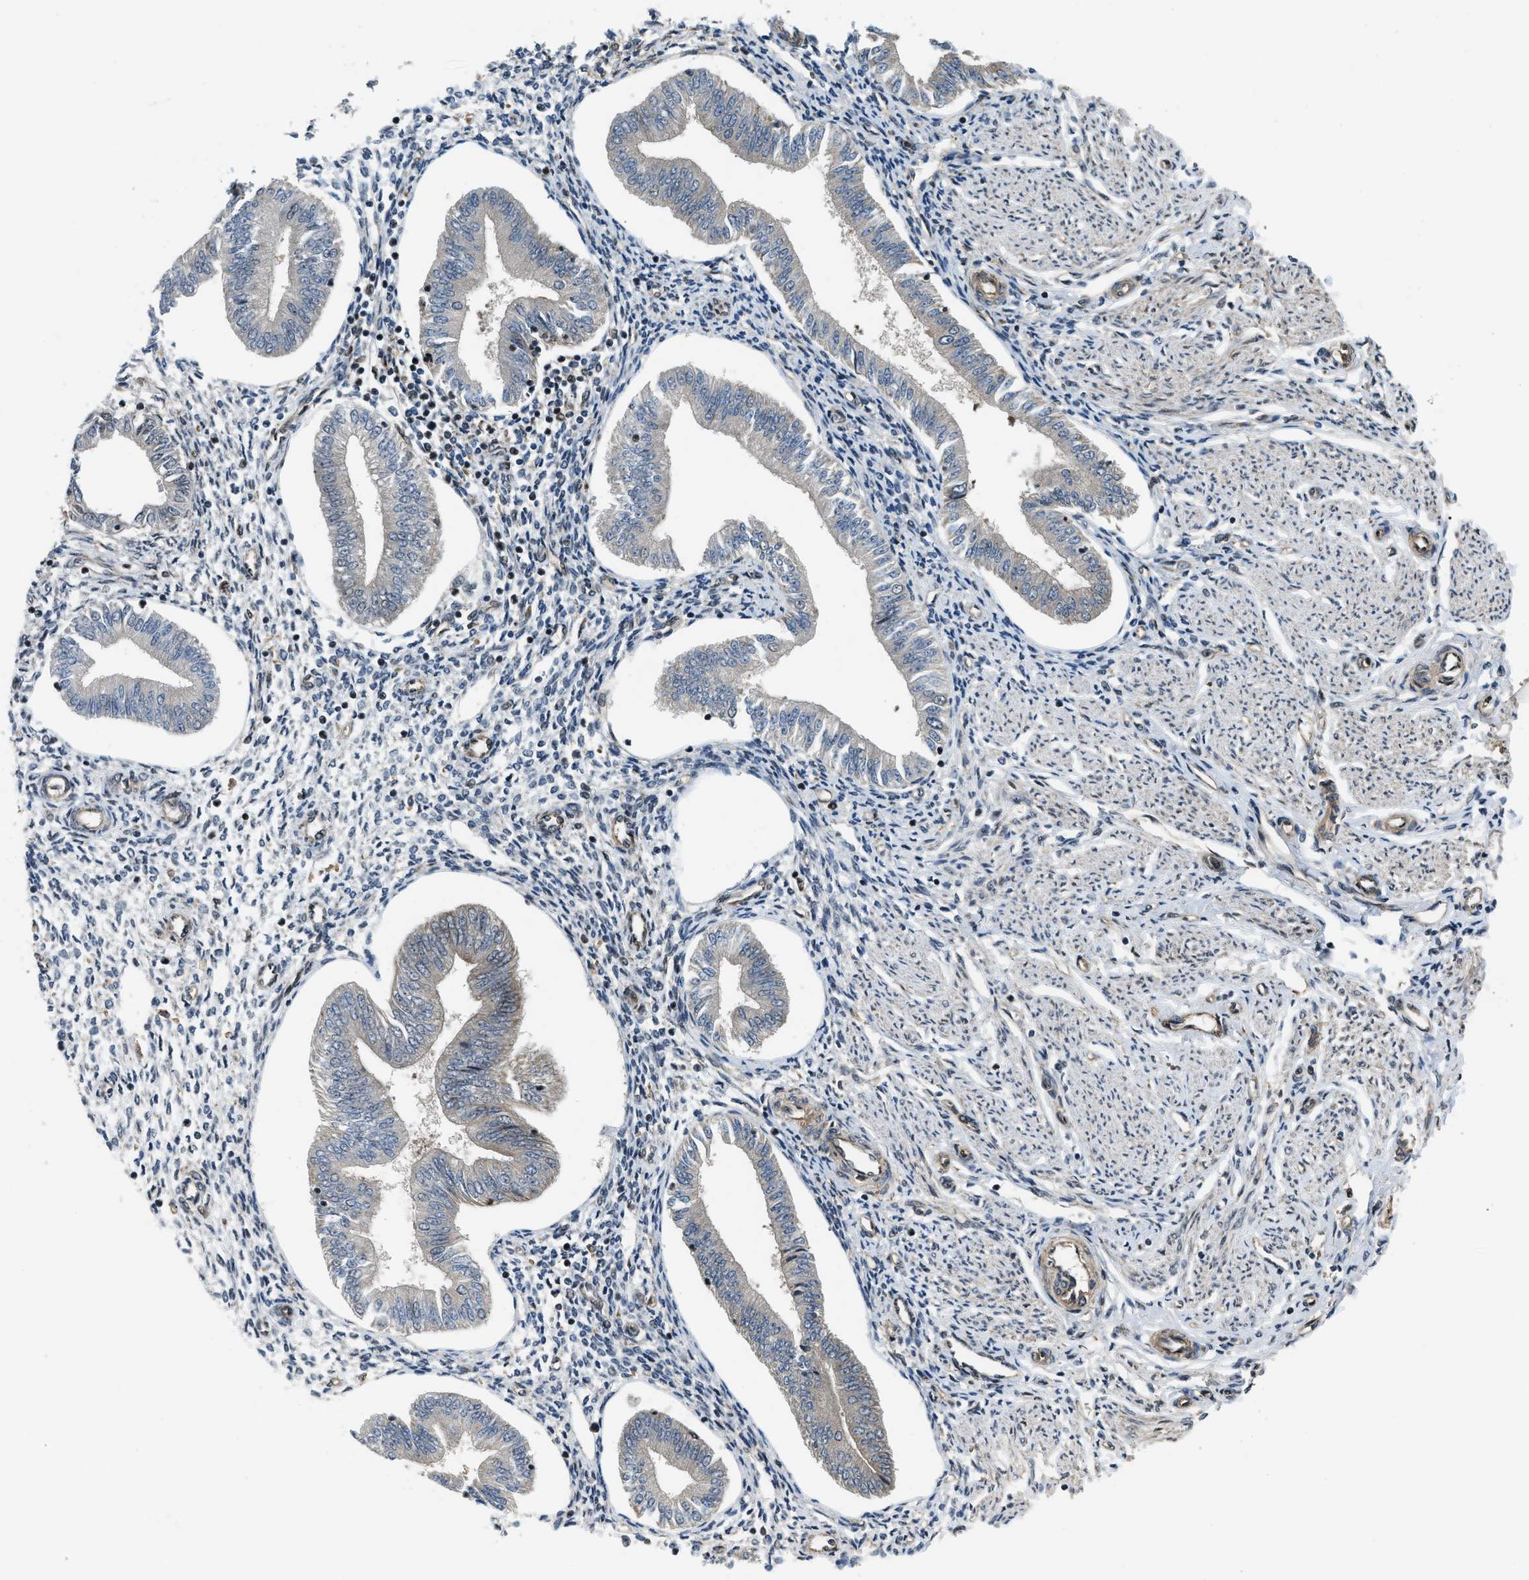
{"staining": {"intensity": "moderate", "quantity": "<25%", "location": "nuclear"}, "tissue": "endometrium", "cell_type": "Cells in endometrial stroma", "image_type": "normal", "snomed": [{"axis": "morphology", "description": "Normal tissue, NOS"}, {"axis": "topography", "description": "Endometrium"}], "caption": "Immunohistochemical staining of benign endometrium reveals moderate nuclear protein staining in approximately <25% of cells in endometrial stroma. The staining is performed using DAB brown chromogen to label protein expression. The nuclei are counter-stained blue using hematoxylin.", "gene": "LTA4H", "patient": {"sex": "female", "age": 50}}